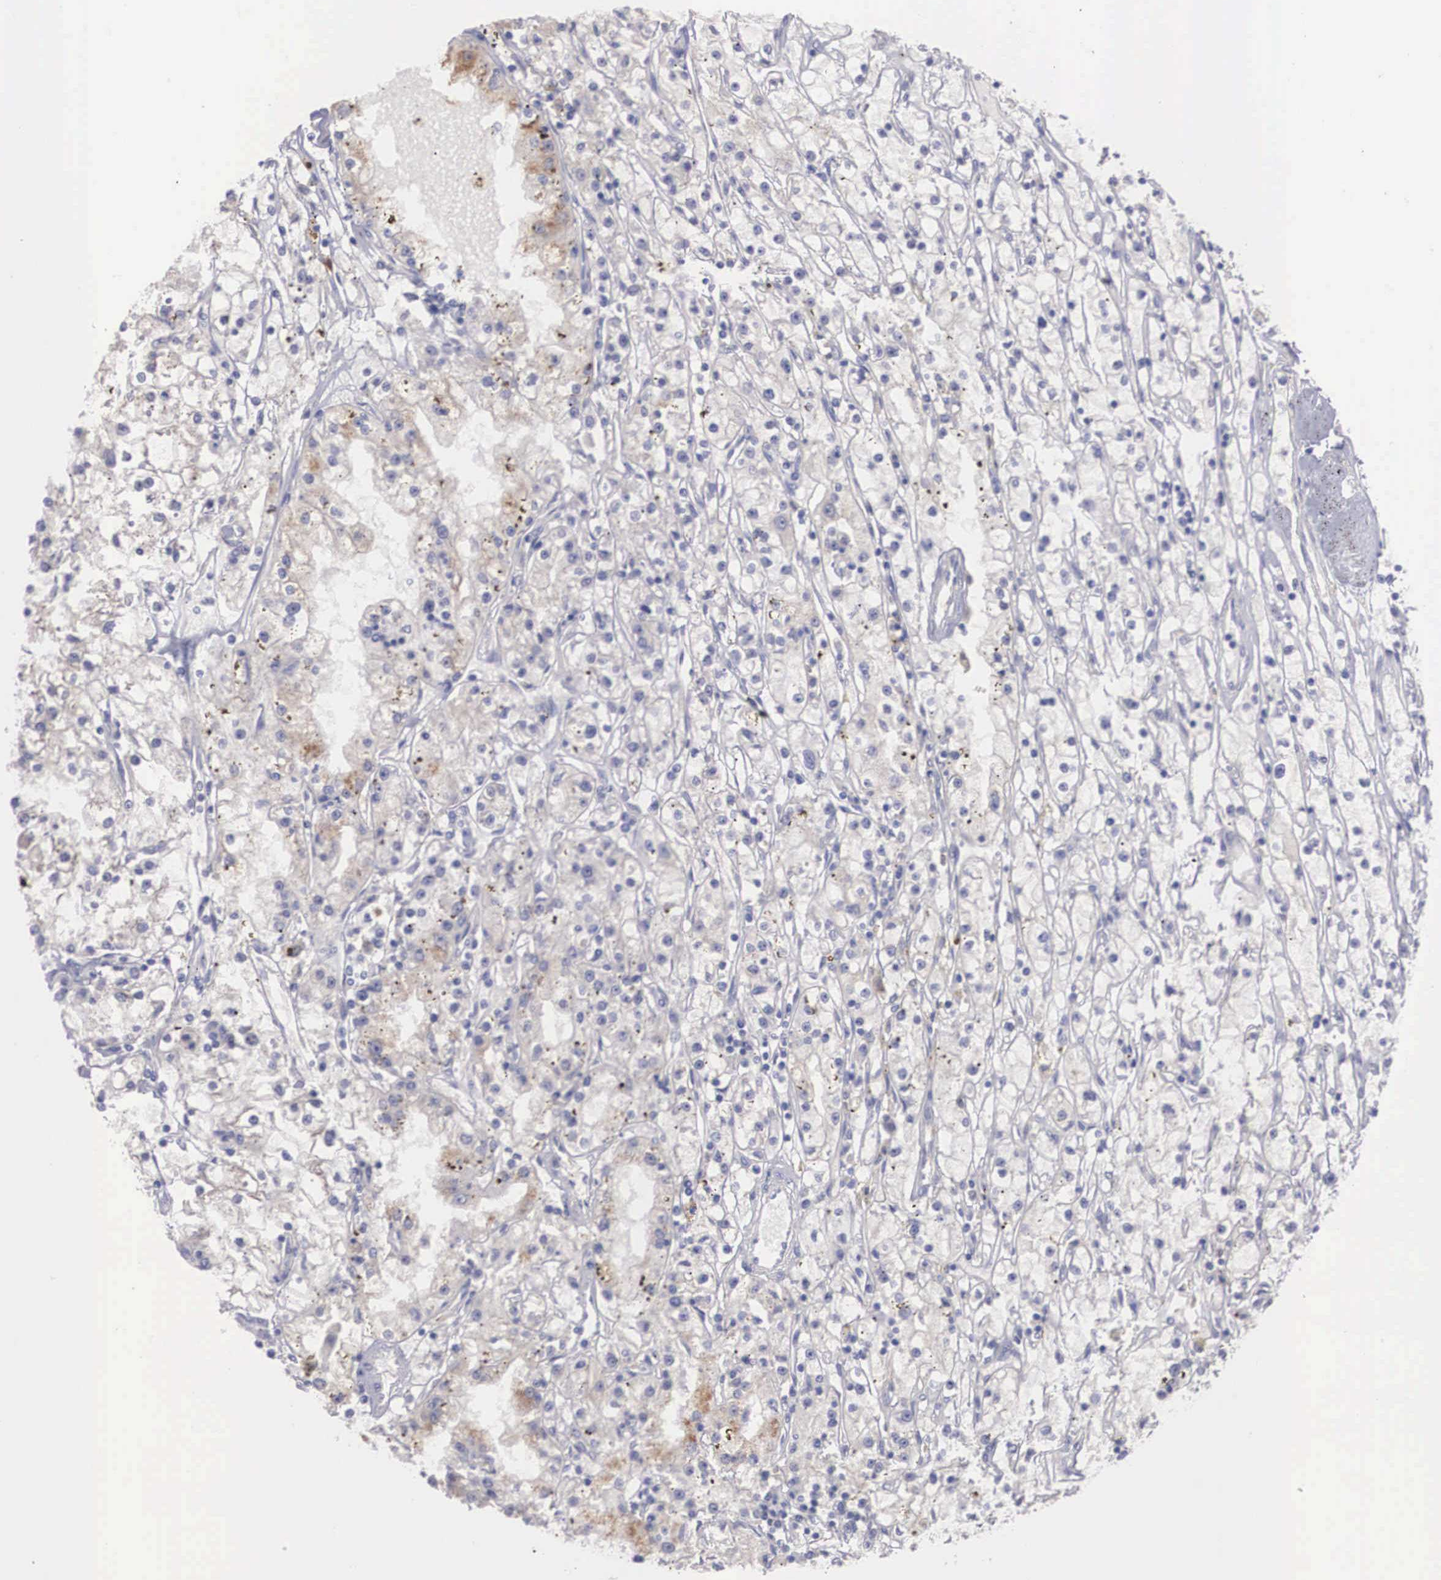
{"staining": {"intensity": "moderate", "quantity": "<25%", "location": "cytoplasmic/membranous"}, "tissue": "renal cancer", "cell_type": "Tumor cells", "image_type": "cancer", "snomed": [{"axis": "morphology", "description": "Adenocarcinoma, NOS"}, {"axis": "topography", "description": "Kidney"}], "caption": "This is a histology image of IHC staining of adenocarcinoma (renal), which shows moderate staining in the cytoplasmic/membranous of tumor cells.", "gene": "REPS2", "patient": {"sex": "male", "age": 56}}